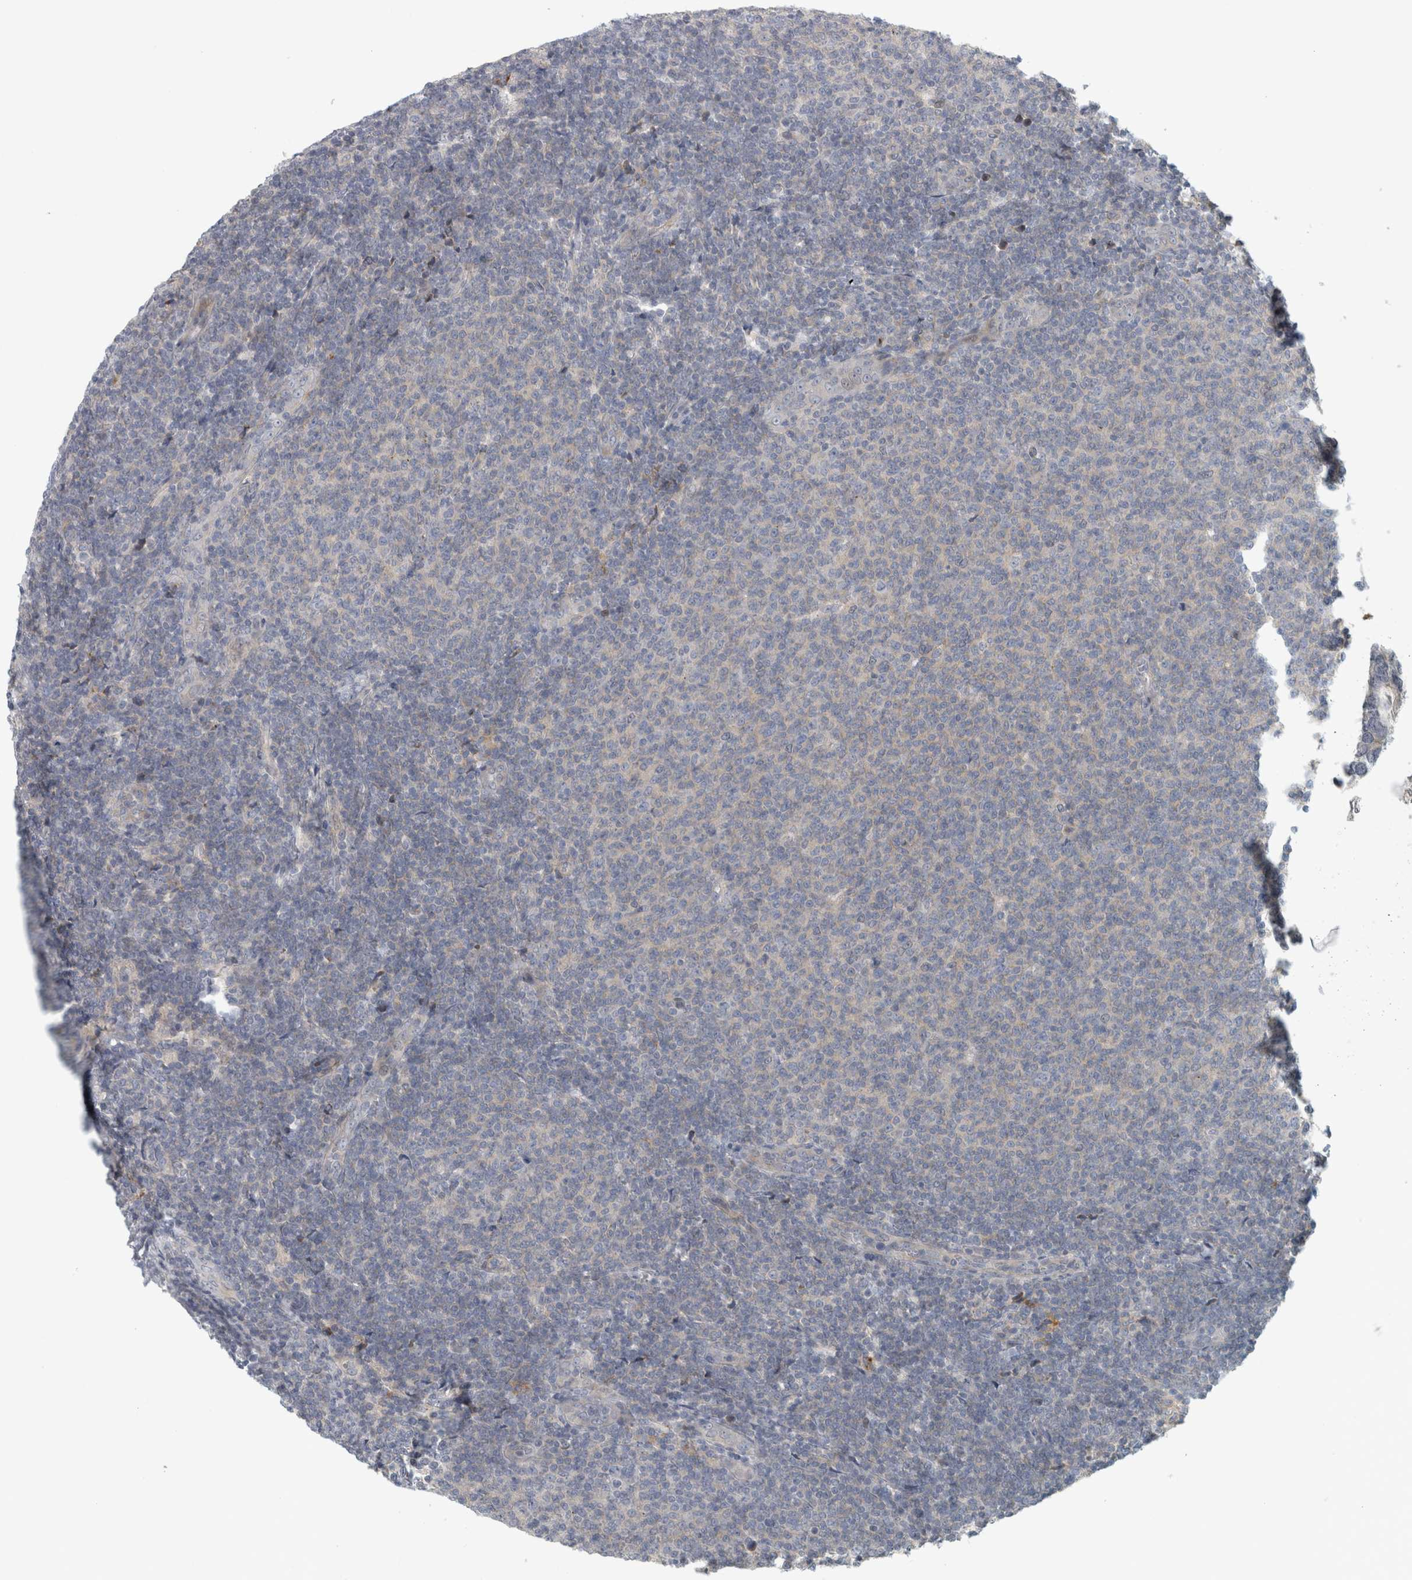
{"staining": {"intensity": "negative", "quantity": "none", "location": "none"}, "tissue": "lymphoma", "cell_type": "Tumor cells", "image_type": "cancer", "snomed": [{"axis": "morphology", "description": "Malignant lymphoma, non-Hodgkin's type, Low grade"}, {"axis": "topography", "description": "Lymph node"}], "caption": "This is an IHC photomicrograph of lymphoma. There is no positivity in tumor cells.", "gene": "ZNF804B", "patient": {"sex": "male", "age": 66}}